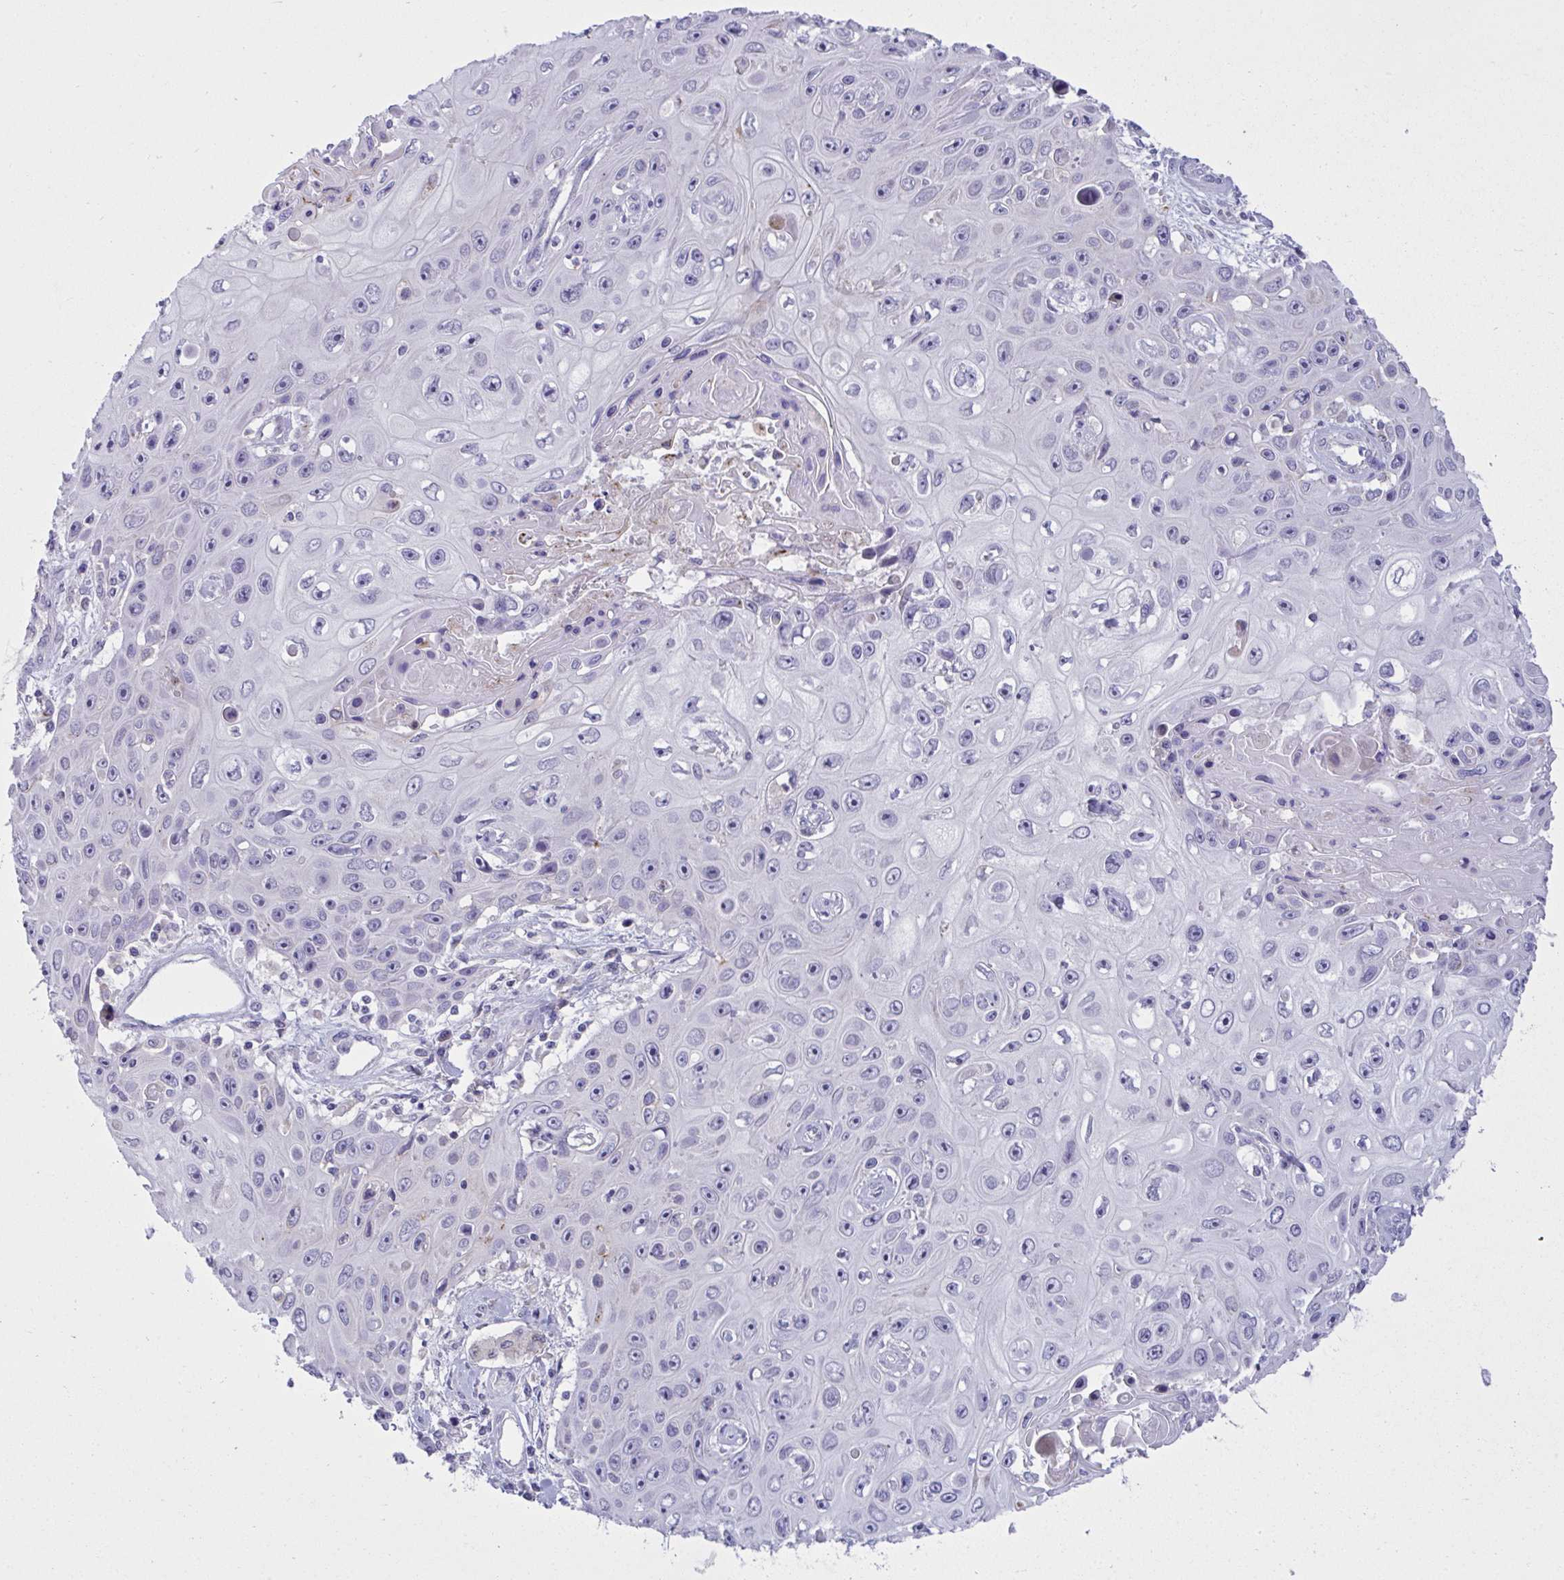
{"staining": {"intensity": "negative", "quantity": "none", "location": "none"}, "tissue": "skin cancer", "cell_type": "Tumor cells", "image_type": "cancer", "snomed": [{"axis": "morphology", "description": "Squamous cell carcinoma, NOS"}, {"axis": "topography", "description": "Skin"}], "caption": "Skin cancer stained for a protein using immunohistochemistry (IHC) demonstrates no positivity tumor cells.", "gene": "RGPD5", "patient": {"sex": "male", "age": 82}}